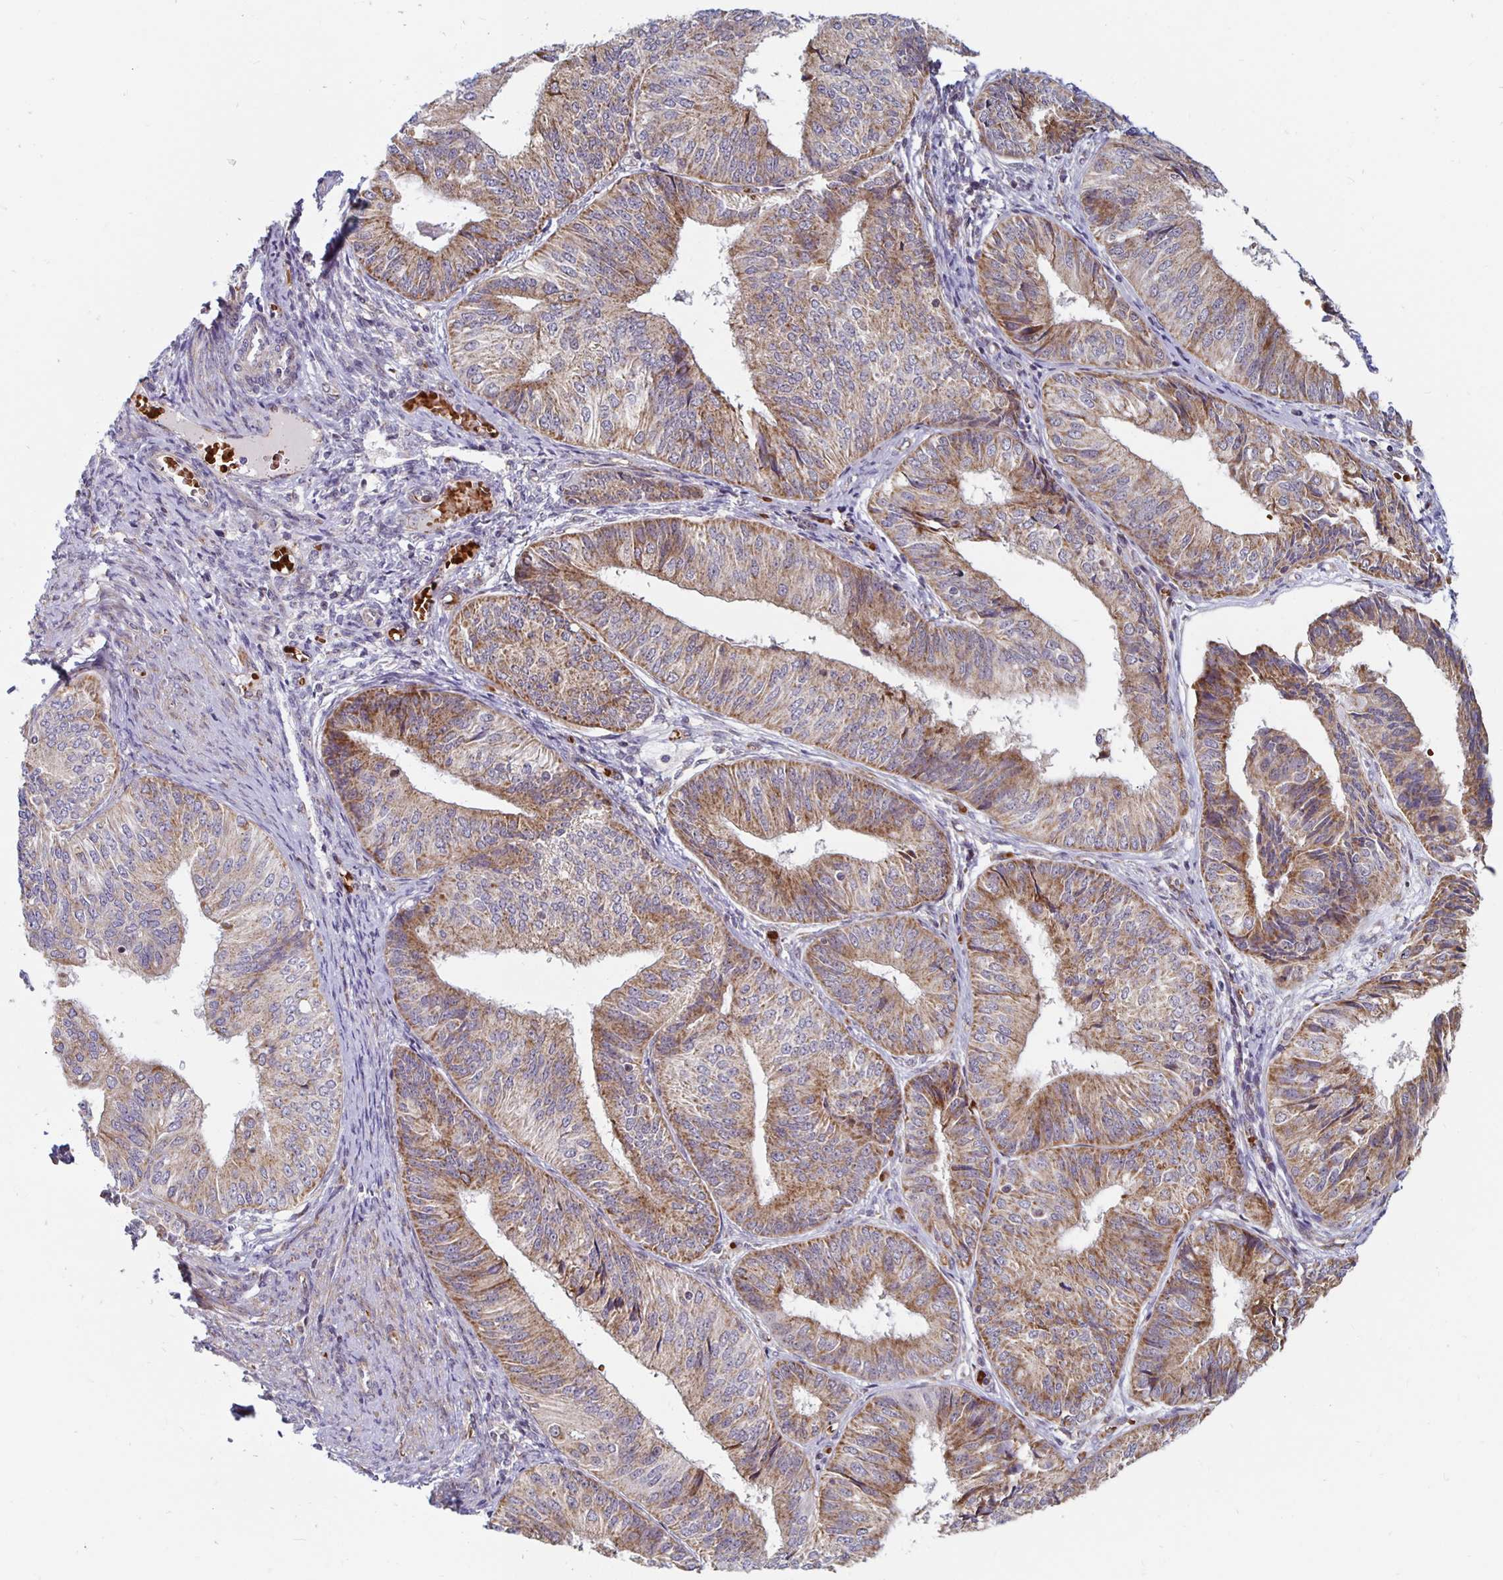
{"staining": {"intensity": "moderate", "quantity": ">75%", "location": "cytoplasmic/membranous"}, "tissue": "endometrial cancer", "cell_type": "Tumor cells", "image_type": "cancer", "snomed": [{"axis": "morphology", "description": "Adenocarcinoma, NOS"}, {"axis": "topography", "description": "Endometrium"}], "caption": "A brown stain highlights moderate cytoplasmic/membranous positivity of a protein in human endometrial cancer tumor cells. (DAB (3,3'-diaminobenzidine) IHC with brightfield microscopy, high magnification).", "gene": "MRPL28", "patient": {"sex": "female", "age": 58}}